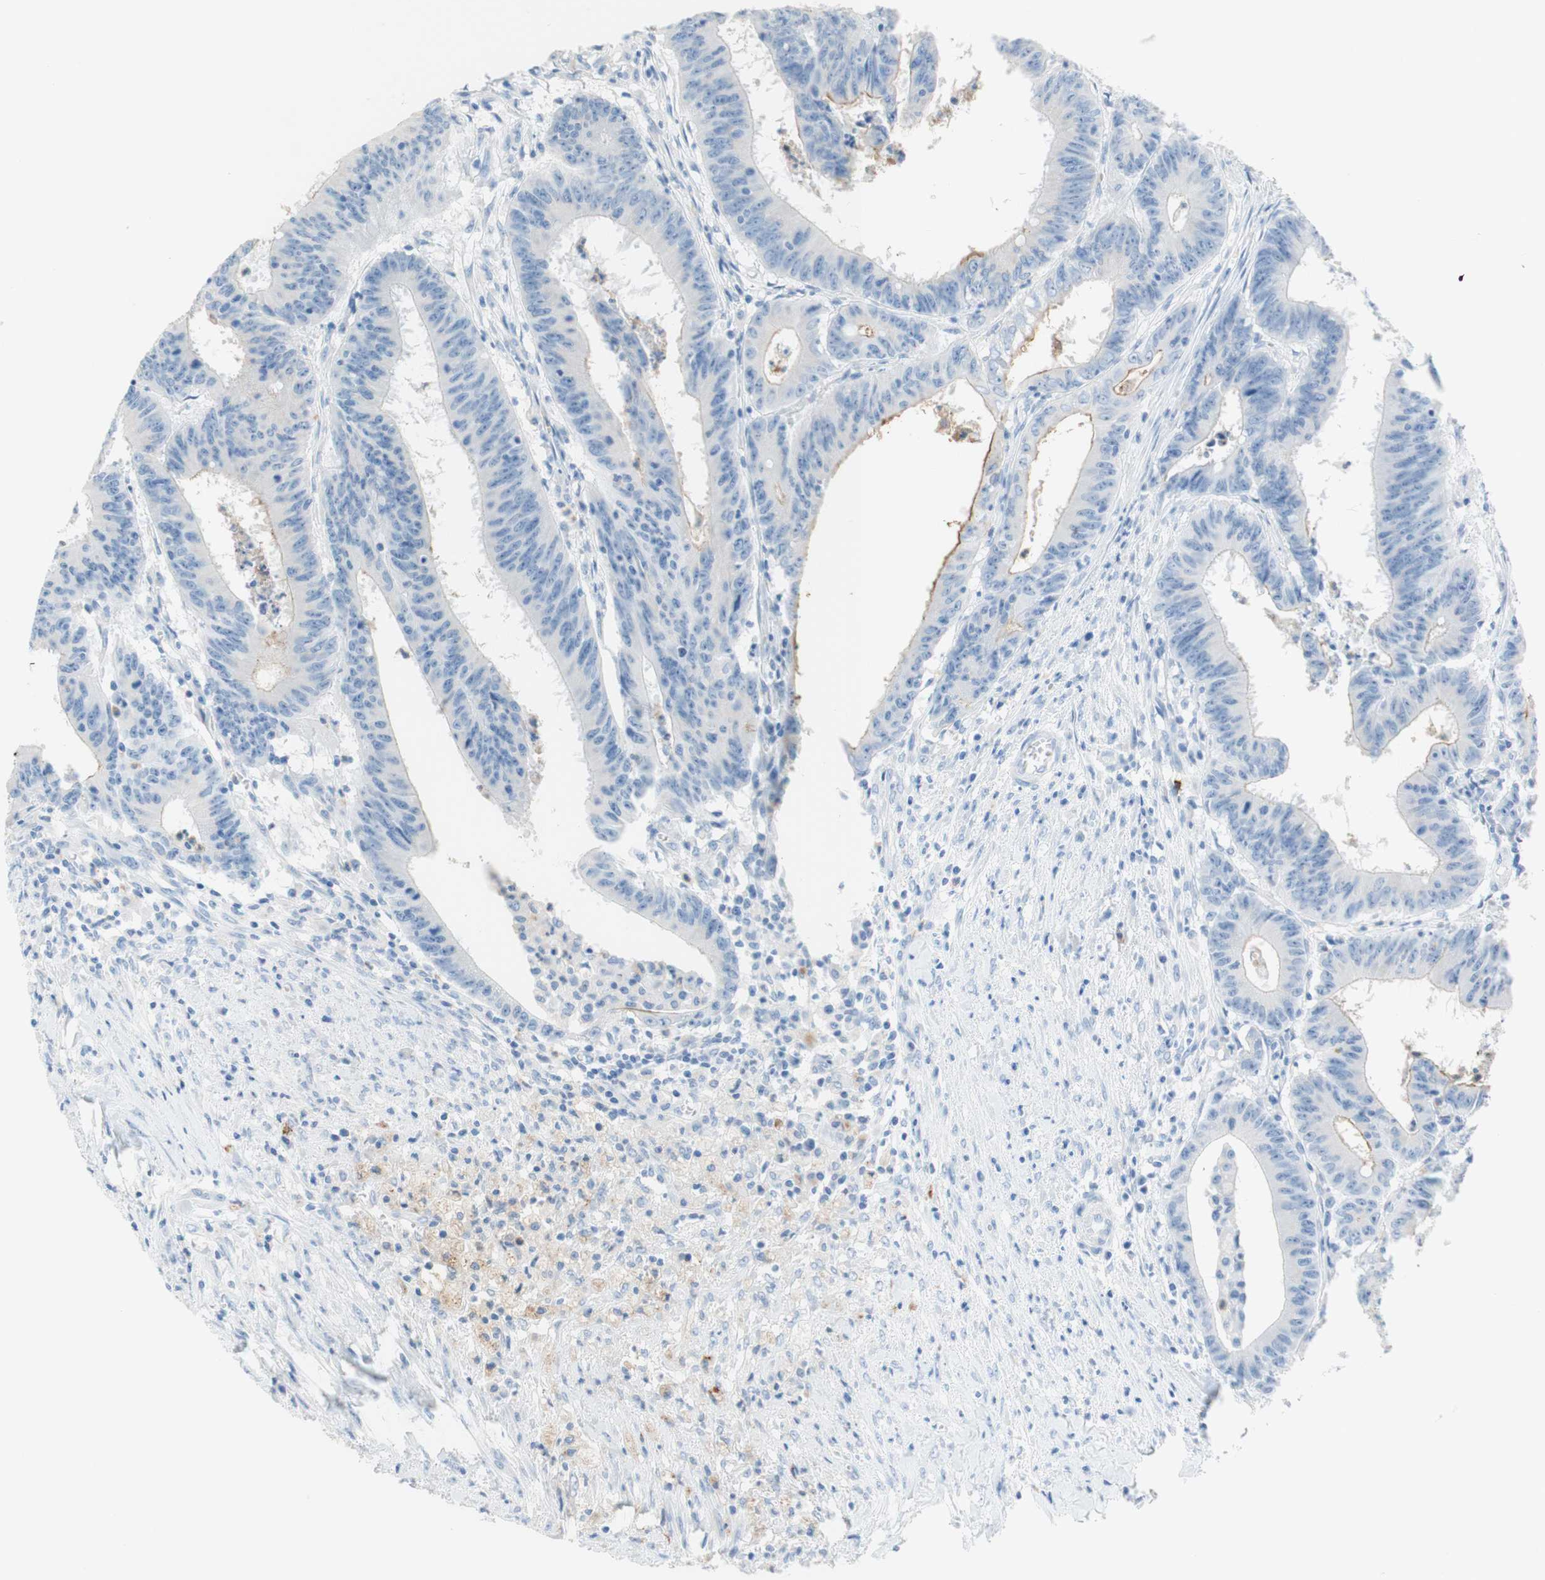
{"staining": {"intensity": "negative", "quantity": "none", "location": "none"}, "tissue": "colorectal cancer", "cell_type": "Tumor cells", "image_type": "cancer", "snomed": [{"axis": "morphology", "description": "Adenocarcinoma, NOS"}, {"axis": "topography", "description": "Colon"}], "caption": "A micrograph of adenocarcinoma (colorectal) stained for a protein demonstrates no brown staining in tumor cells.", "gene": "CEACAM1", "patient": {"sex": "male", "age": 45}}